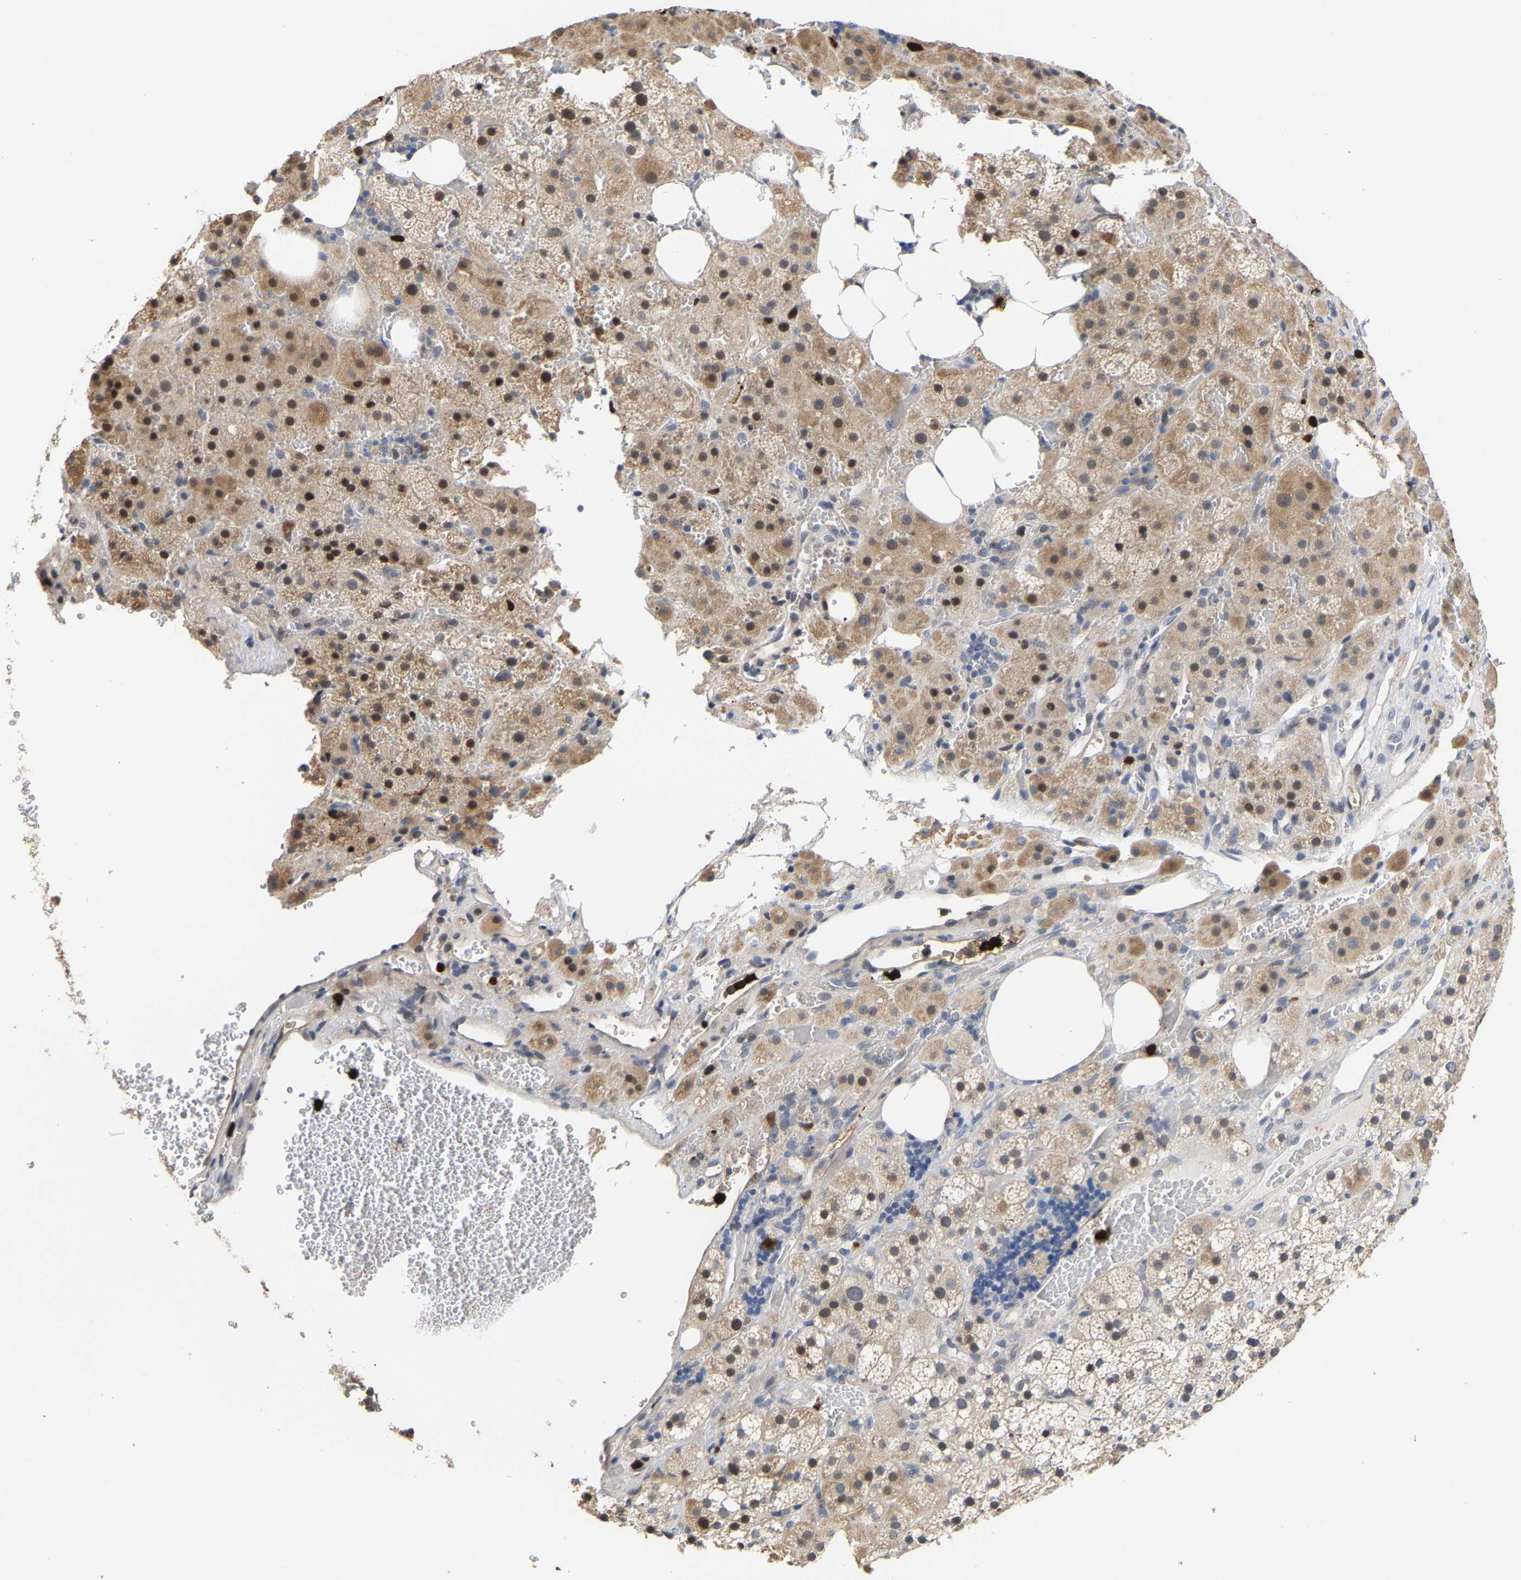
{"staining": {"intensity": "moderate", "quantity": "25%-75%", "location": "cytoplasmic/membranous,nuclear"}, "tissue": "adrenal gland", "cell_type": "Glandular cells", "image_type": "normal", "snomed": [{"axis": "morphology", "description": "Normal tissue, NOS"}, {"axis": "topography", "description": "Adrenal gland"}], "caption": "The immunohistochemical stain shows moderate cytoplasmic/membranous,nuclear staining in glandular cells of unremarkable adrenal gland. (Brightfield microscopy of DAB IHC at high magnification).", "gene": "TDRD7", "patient": {"sex": "female", "age": 59}}